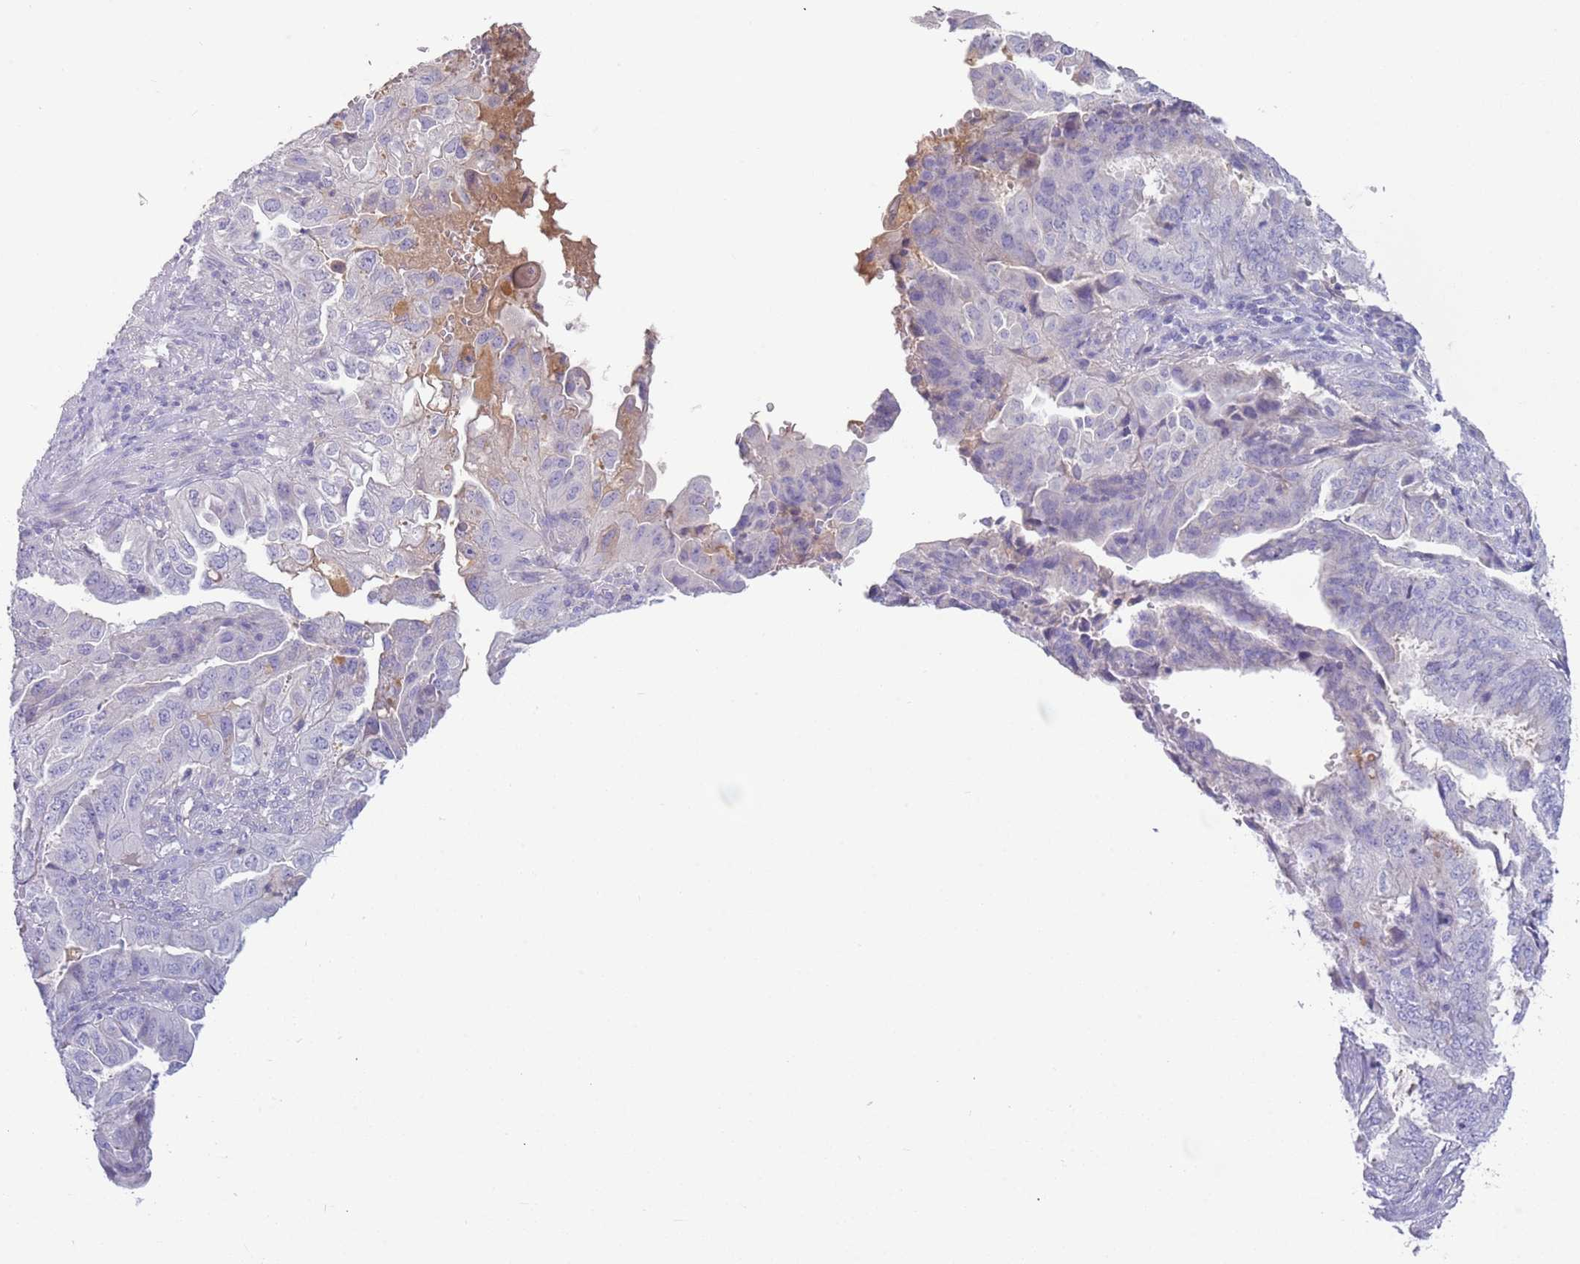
{"staining": {"intensity": "negative", "quantity": "none", "location": "none"}, "tissue": "endometrial cancer", "cell_type": "Tumor cells", "image_type": "cancer", "snomed": [{"axis": "morphology", "description": "Adenocarcinoma, NOS"}, {"axis": "topography", "description": "Endometrium"}], "caption": "The histopathology image shows no staining of tumor cells in endometrial cancer.", "gene": "IGFL4", "patient": {"sex": "female", "age": 51}}